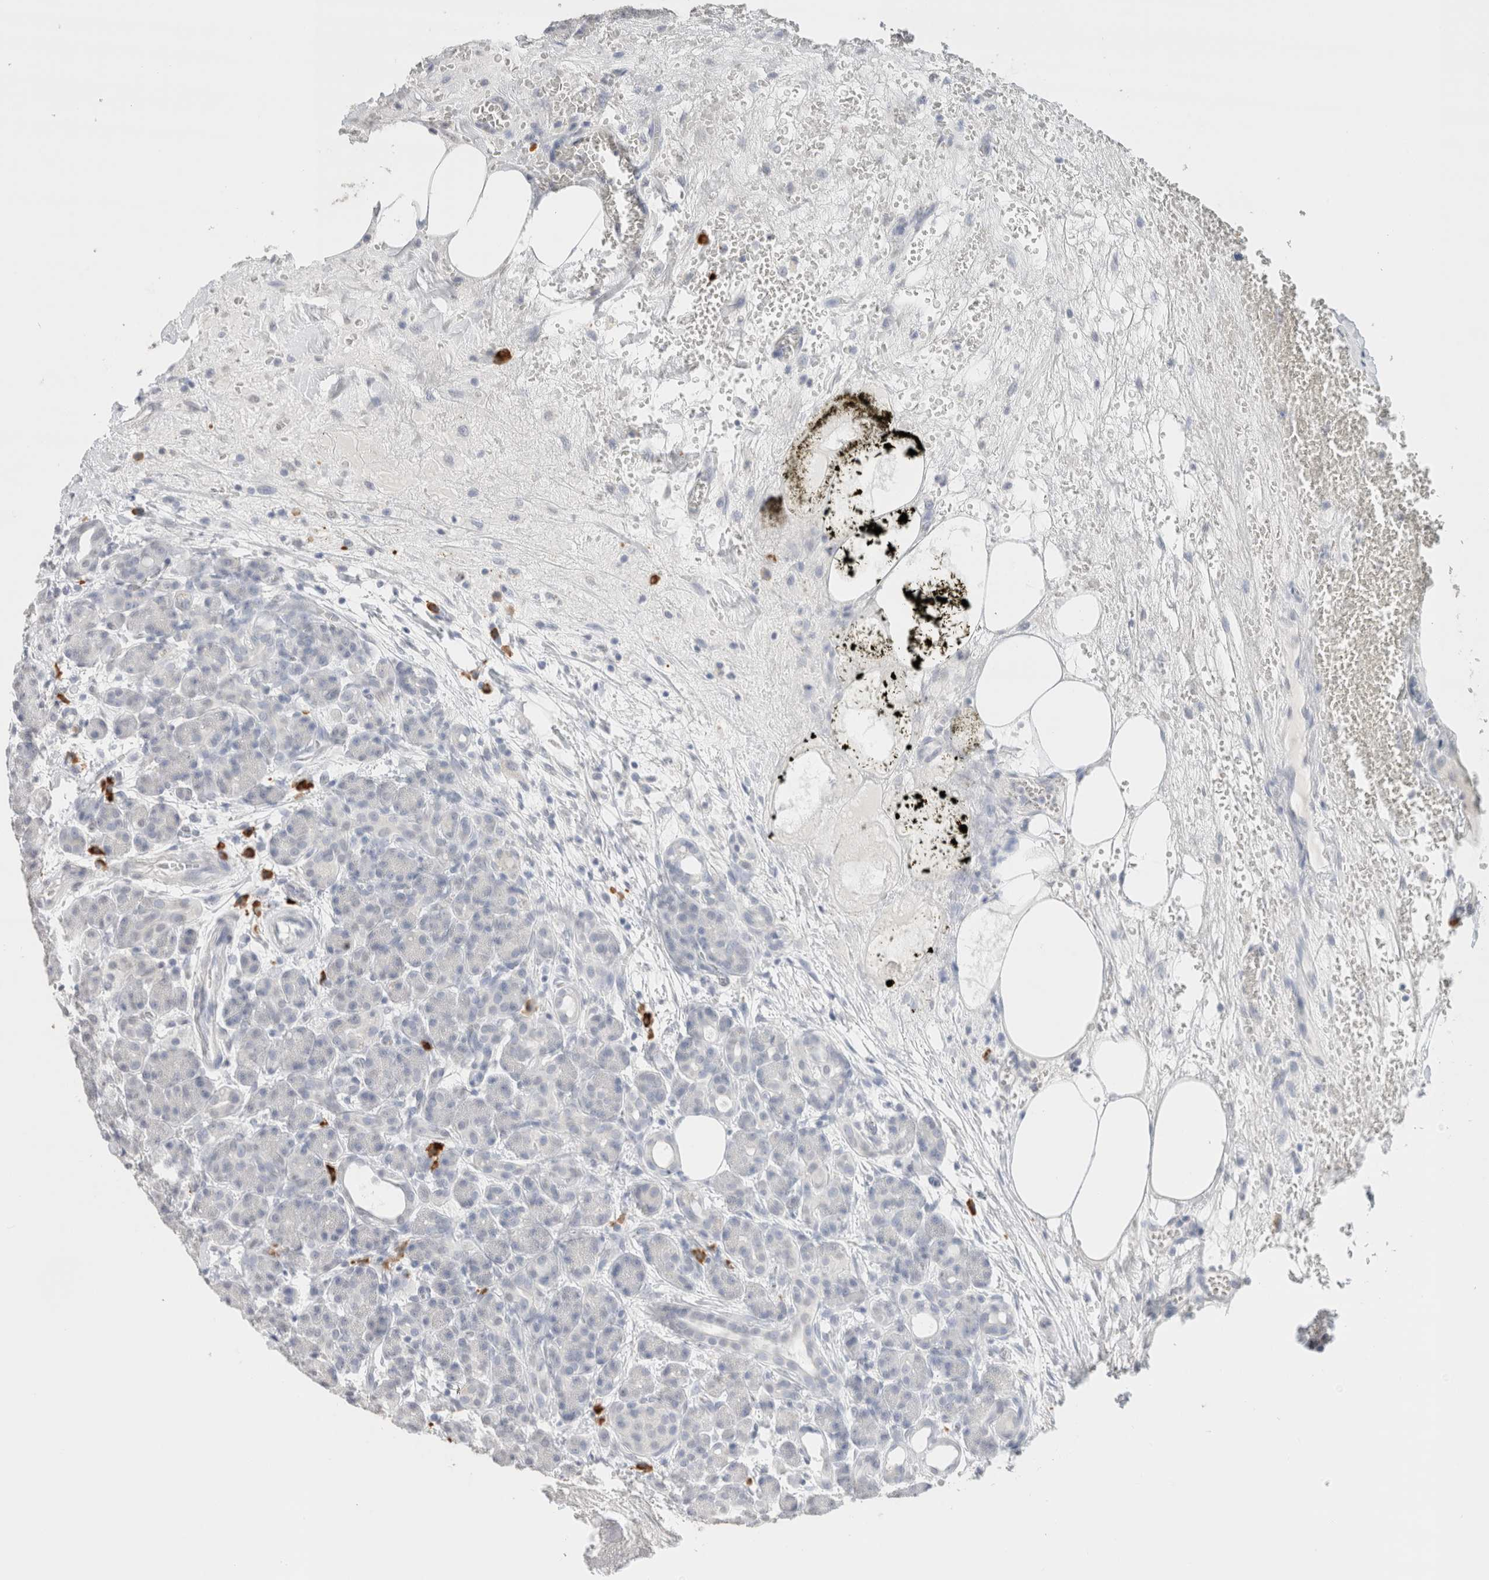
{"staining": {"intensity": "negative", "quantity": "none", "location": "none"}, "tissue": "pancreas", "cell_type": "Exocrine glandular cells", "image_type": "normal", "snomed": [{"axis": "morphology", "description": "Normal tissue, NOS"}, {"axis": "topography", "description": "Pancreas"}], "caption": "DAB (3,3'-diaminobenzidine) immunohistochemical staining of benign human pancreas reveals no significant positivity in exocrine glandular cells.", "gene": "CD80", "patient": {"sex": "male", "age": 63}}